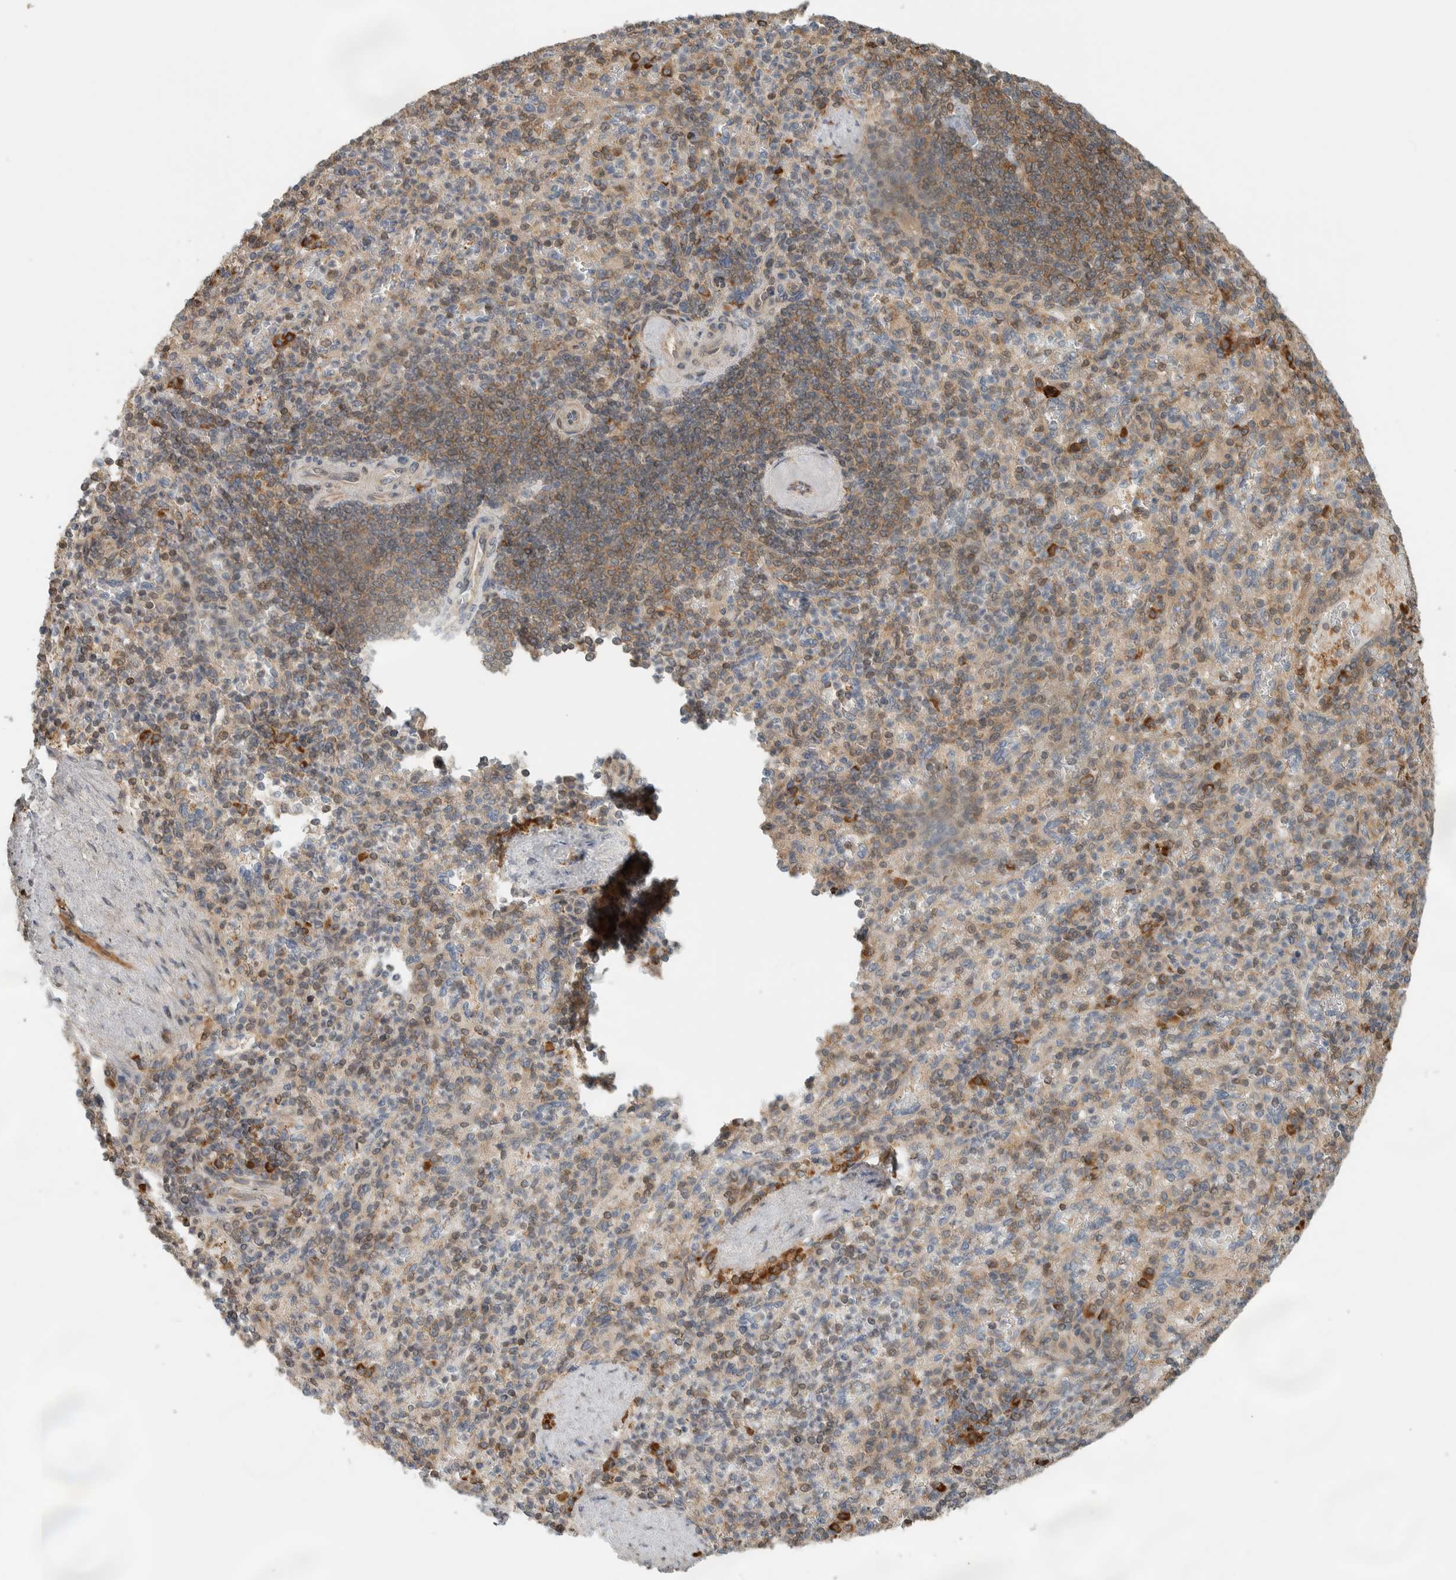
{"staining": {"intensity": "moderate", "quantity": "25%-75%", "location": "cytoplasmic/membranous"}, "tissue": "spleen", "cell_type": "Cells in red pulp", "image_type": "normal", "snomed": [{"axis": "morphology", "description": "Normal tissue, NOS"}, {"axis": "topography", "description": "Spleen"}], "caption": "An immunohistochemistry photomicrograph of benign tissue is shown. Protein staining in brown labels moderate cytoplasmic/membranous positivity in spleen within cells in red pulp.", "gene": "CNTROB", "patient": {"sex": "female", "age": 74}}